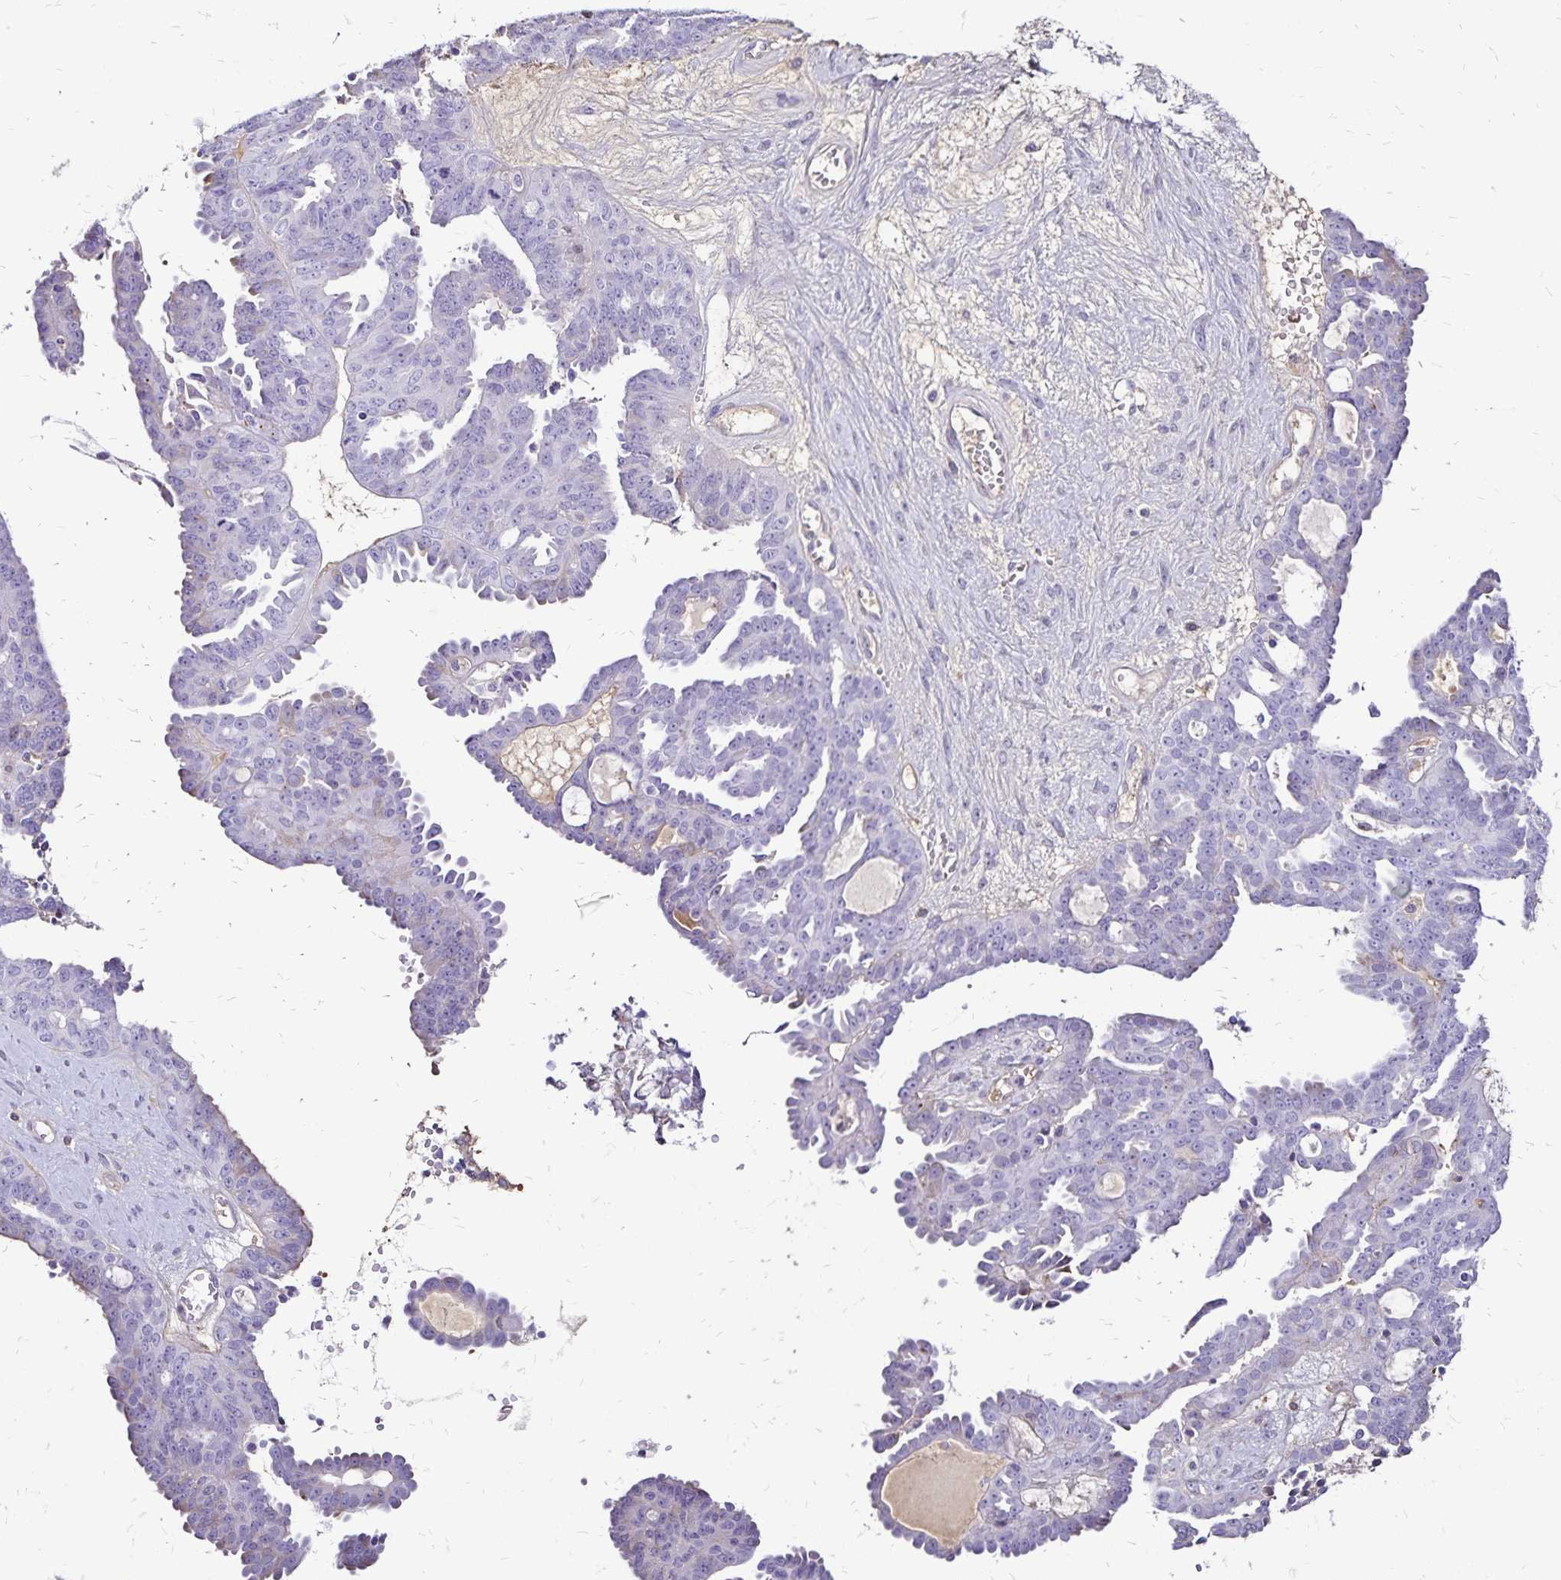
{"staining": {"intensity": "negative", "quantity": "none", "location": "none"}, "tissue": "ovarian cancer", "cell_type": "Tumor cells", "image_type": "cancer", "snomed": [{"axis": "morphology", "description": "Cystadenocarcinoma, serous, NOS"}, {"axis": "topography", "description": "Ovary"}], "caption": "Immunohistochemistry (IHC) of human ovarian cancer (serous cystadenocarcinoma) exhibits no positivity in tumor cells.", "gene": "KISS1", "patient": {"sex": "female", "age": 71}}